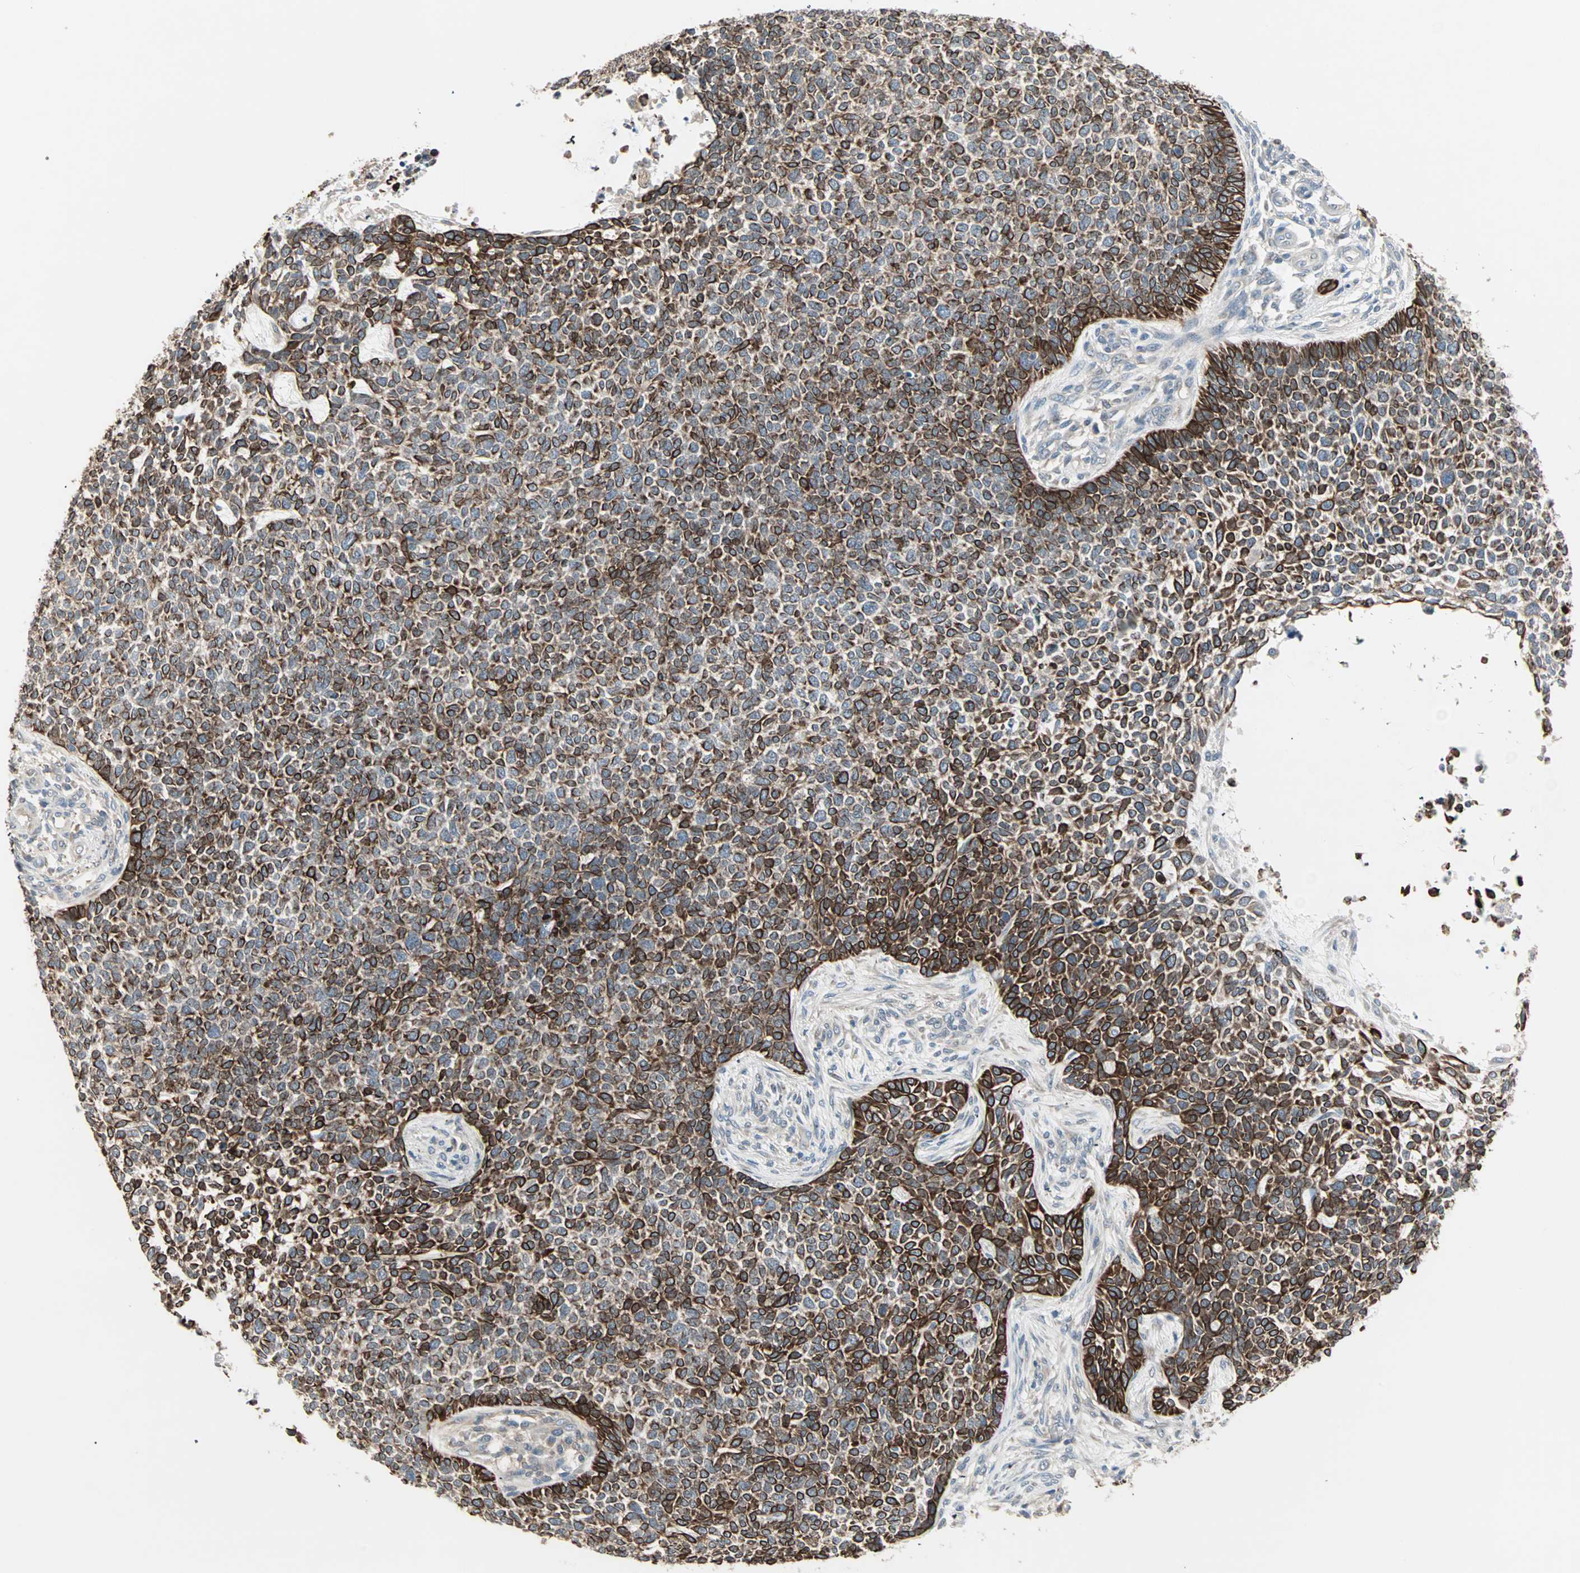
{"staining": {"intensity": "strong", "quantity": ">75%", "location": "cytoplasmic/membranous"}, "tissue": "skin cancer", "cell_type": "Tumor cells", "image_type": "cancer", "snomed": [{"axis": "morphology", "description": "Basal cell carcinoma"}, {"axis": "topography", "description": "Skin"}], "caption": "Protein staining by immunohistochemistry (IHC) reveals strong cytoplasmic/membranous positivity in about >75% of tumor cells in skin basal cell carcinoma. (DAB (3,3'-diaminobenzidine) IHC, brown staining for protein, blue staining for nuclei).", "gene": "ZFP36", "patient": {"sex": "female", "age": 84}}